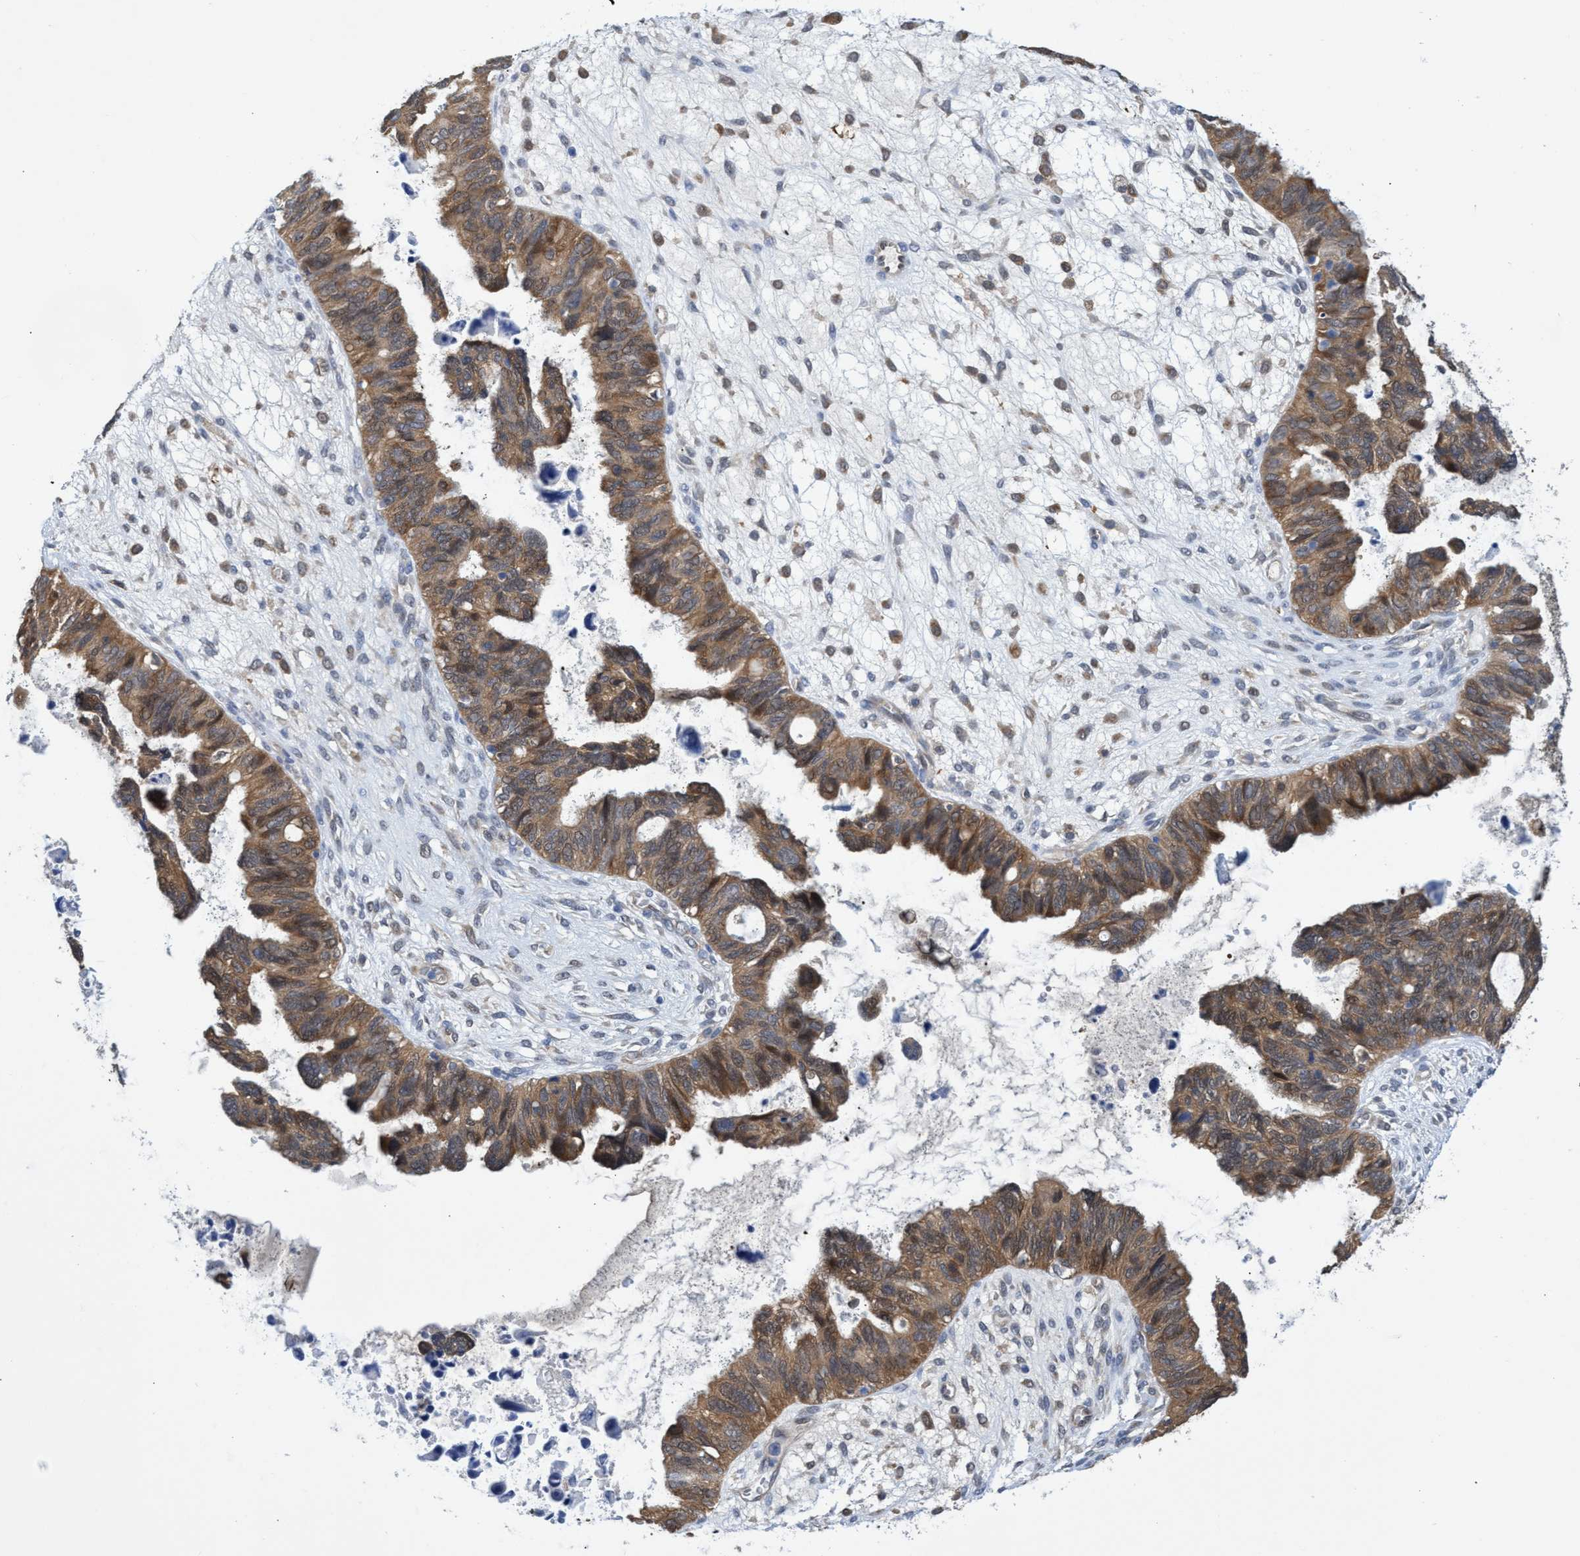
{"staining": {"intensity": "moderate", "quantity": ">75%", "location": "cytoplasmic/membranous"}, "tissue": "ovarian cancer", "cell_type": "Tumor cells", "image_type": "cancer", "snomed": [{"axis": "morphology", "description": "Cystadenocarcinoma, serous, NOS"}, {"axis": "topography", "description": "Ovary"}], "caption": "Human ovarian cancer (serous cystadenocarcinoma) stained with a brown dye exhibits moderate cytoplasmic/membranous positive expression in approximately >75% of tumor cells.", "gene": "PNPO", "patient": {"sex": "female", "age": 79}}